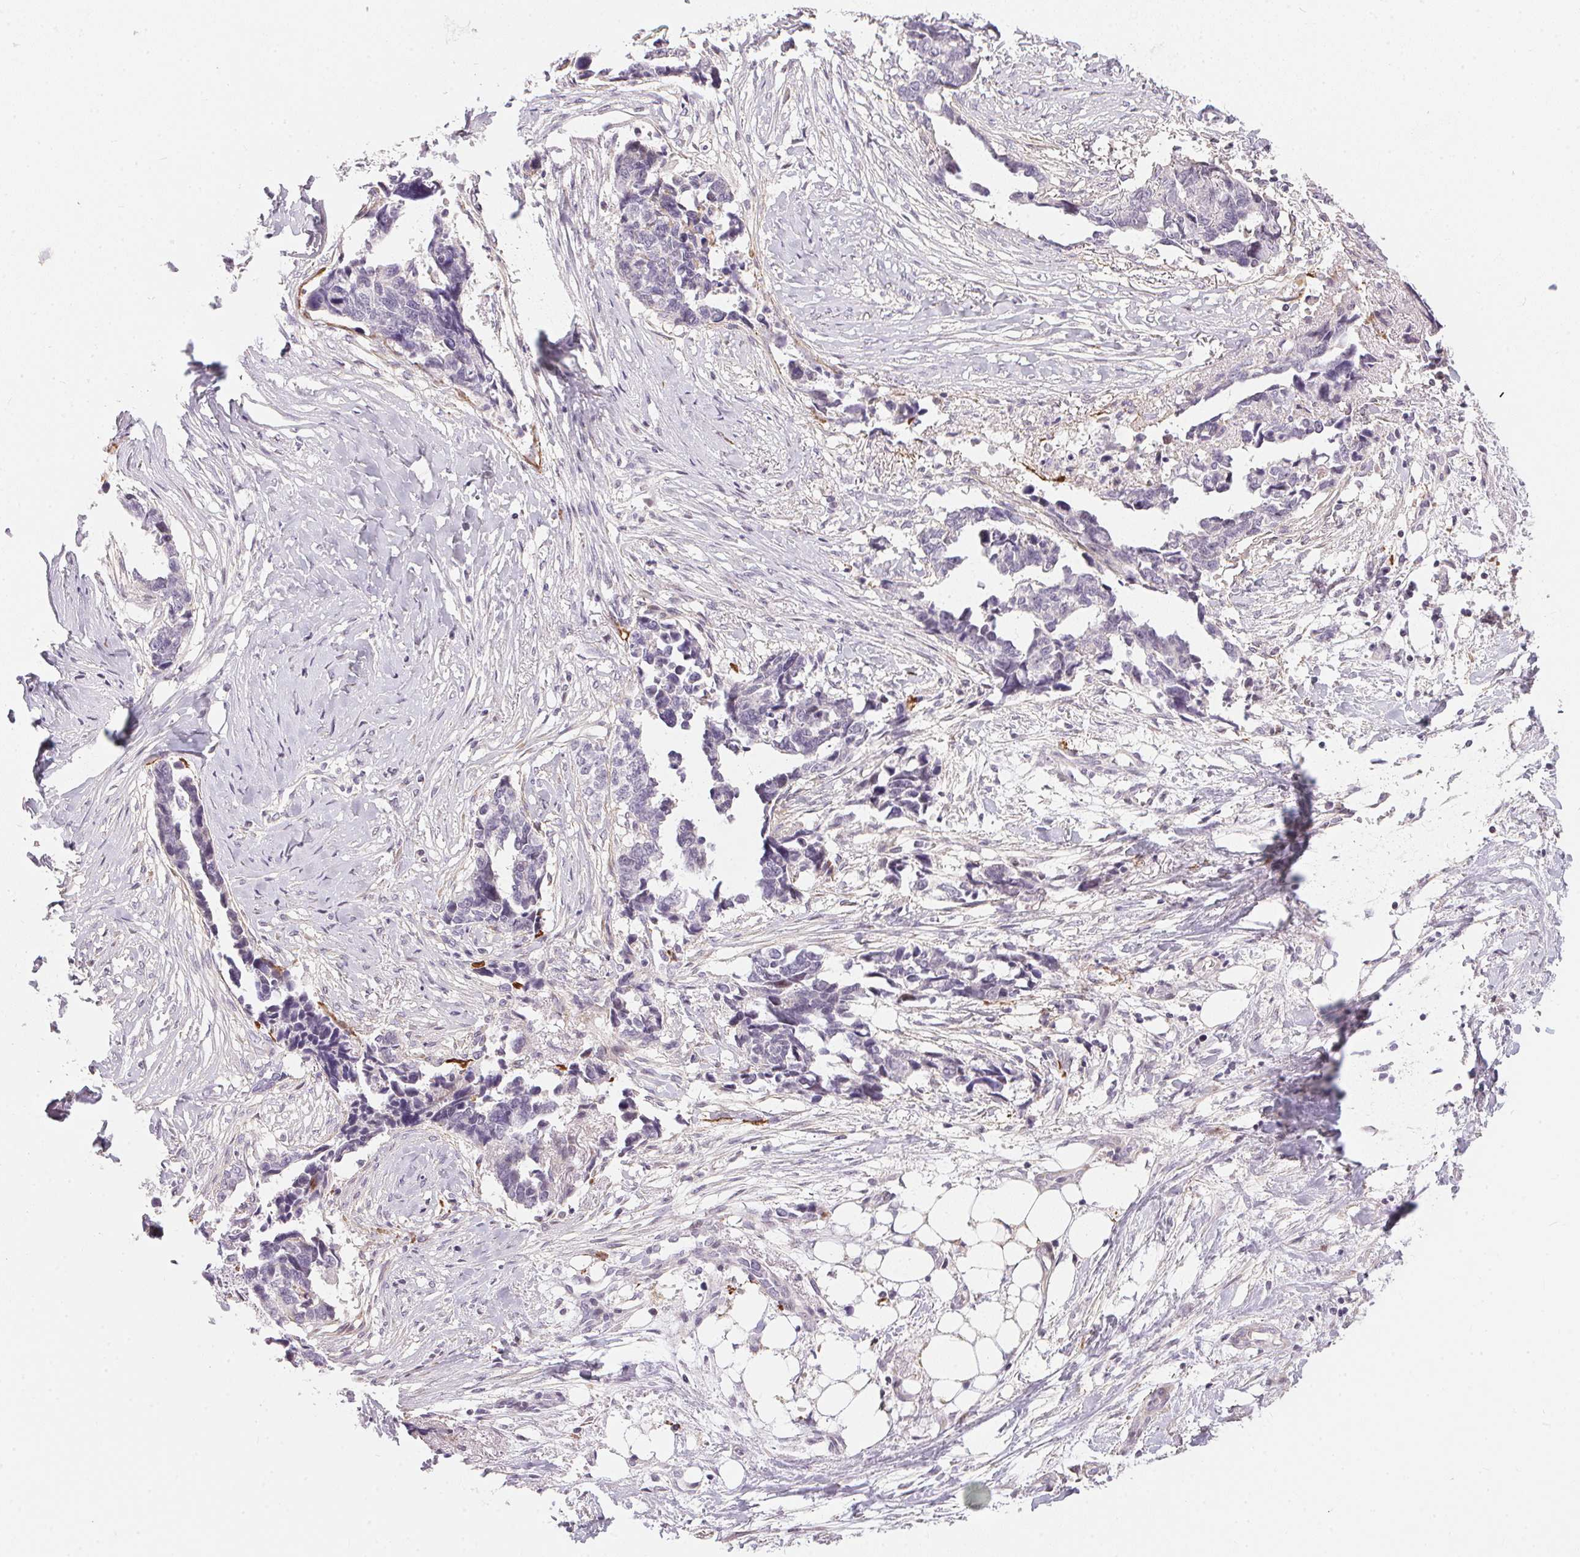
{"staining": {"intensity": "negative", "quantity": "none", "location": "none"}, "tissue": "ovarian cancer", "cell_type": "Tumor cells", "image_type": "cancer", "snomed": [{"axis": "morphology", "description": "Cystadenocarcinoma, serous, NOS"}, {"axis": "topography", "description": "Ovary"}], "caption": "The histopathology image exhibits no staining of tumor cells in ovarian cancer (serous cystadenocarcinoma). The staining is performed using DAB (3,3'-diaminobenzidine) brown chromogen with nuclei counter-stained in using hematoxylin.", "gene": "GDAP1L1", "patient": {"sex": "female", "age": 69}}